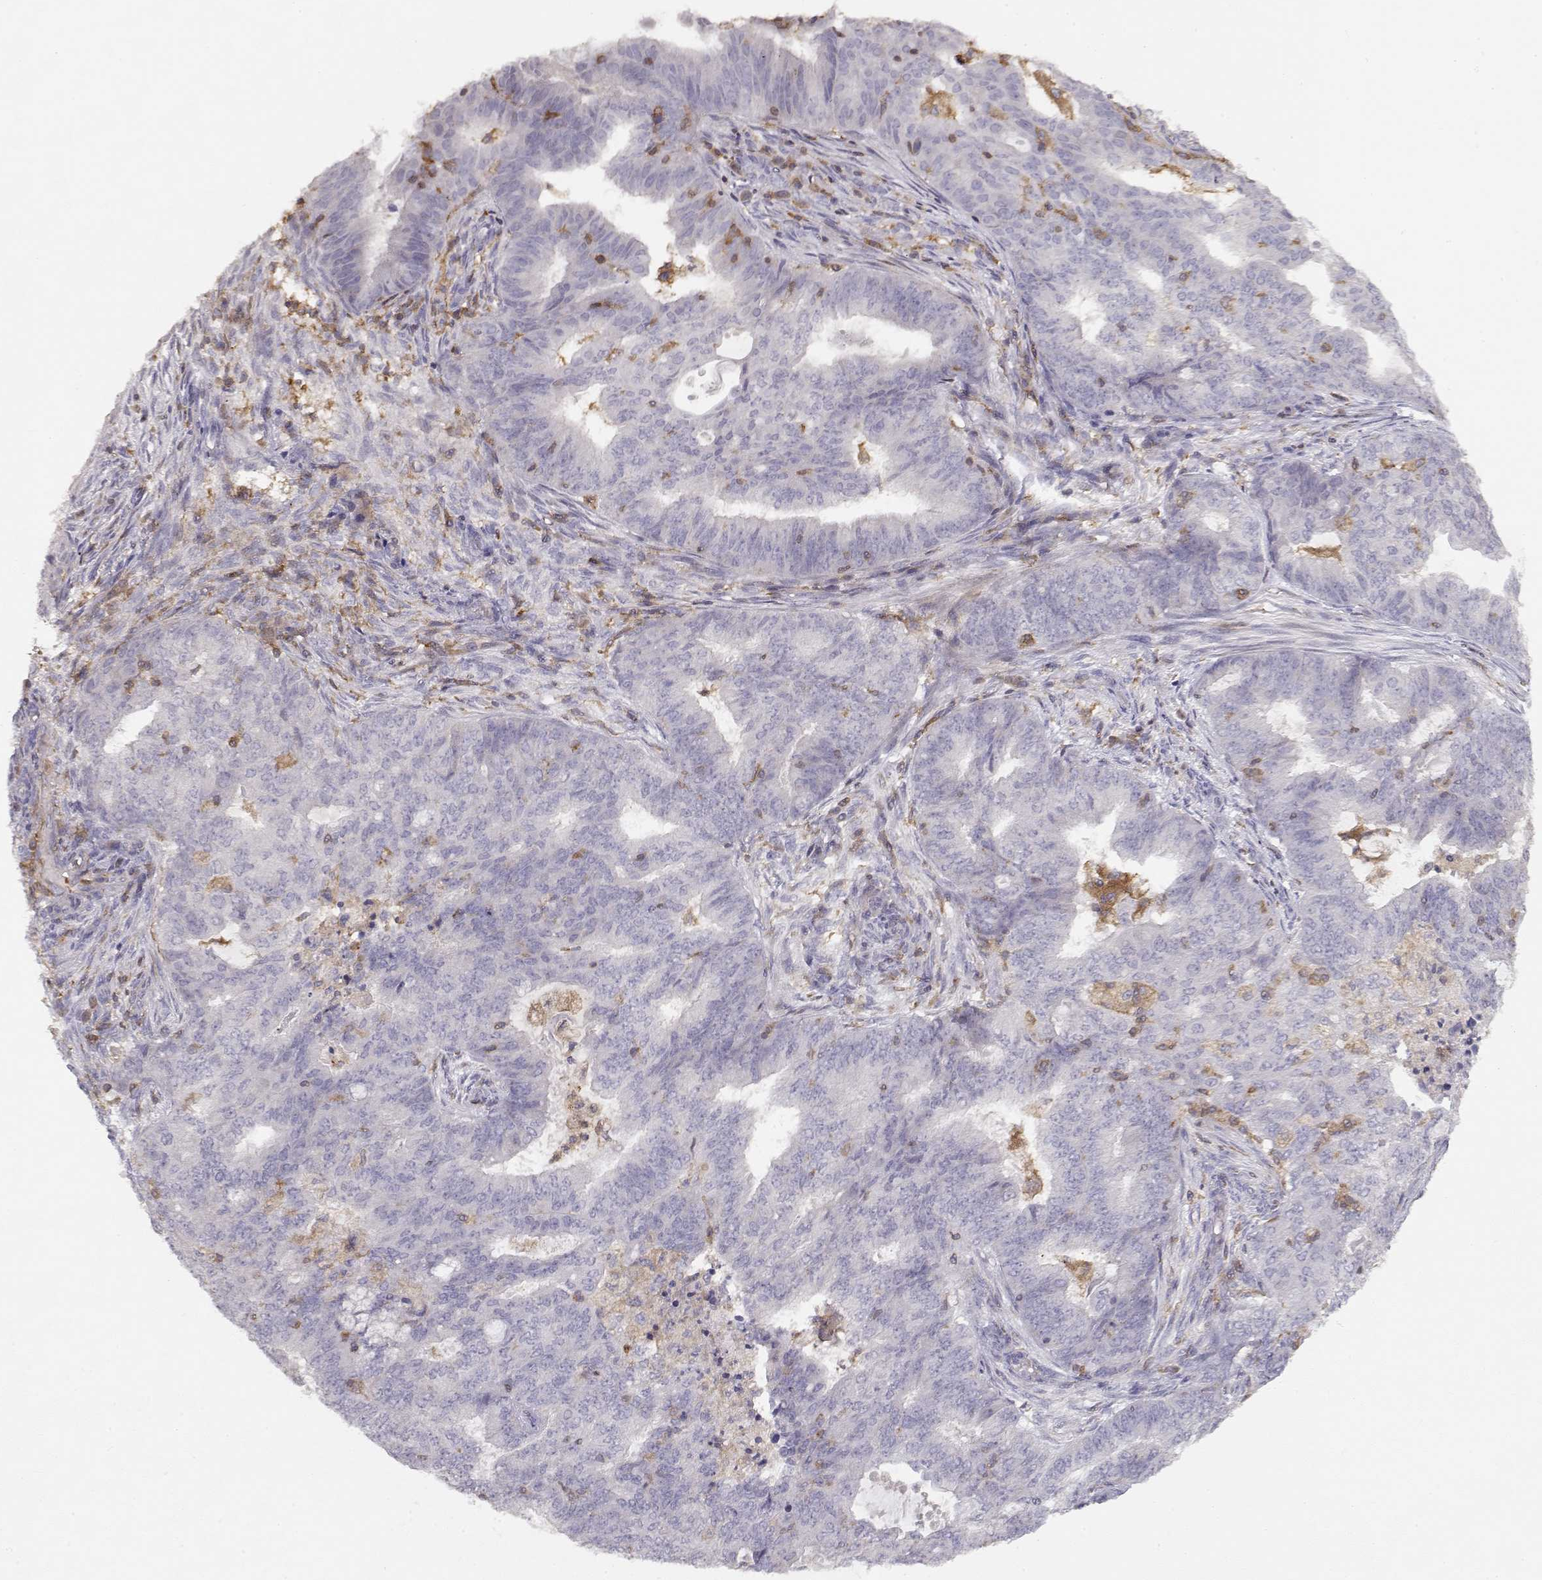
{"staining": {"intensity": "negative", "quantity": "none", "location": "none"}, "tissue": "endometrial cancer", "cell_type": "Tumor cells", "image_type": "cancer", "snomed": [{"axis": "morphology", "description": "Adenocarcinoma, NOS"}, {"axis": "topography", "description": "Endometrium"}], "caption": "Tumor cells are negative for brown protein staining in endometrial cancer (adenocarcinoma).", "gene": "VAV1", "patient": {"sex": "female", "age": 62}}